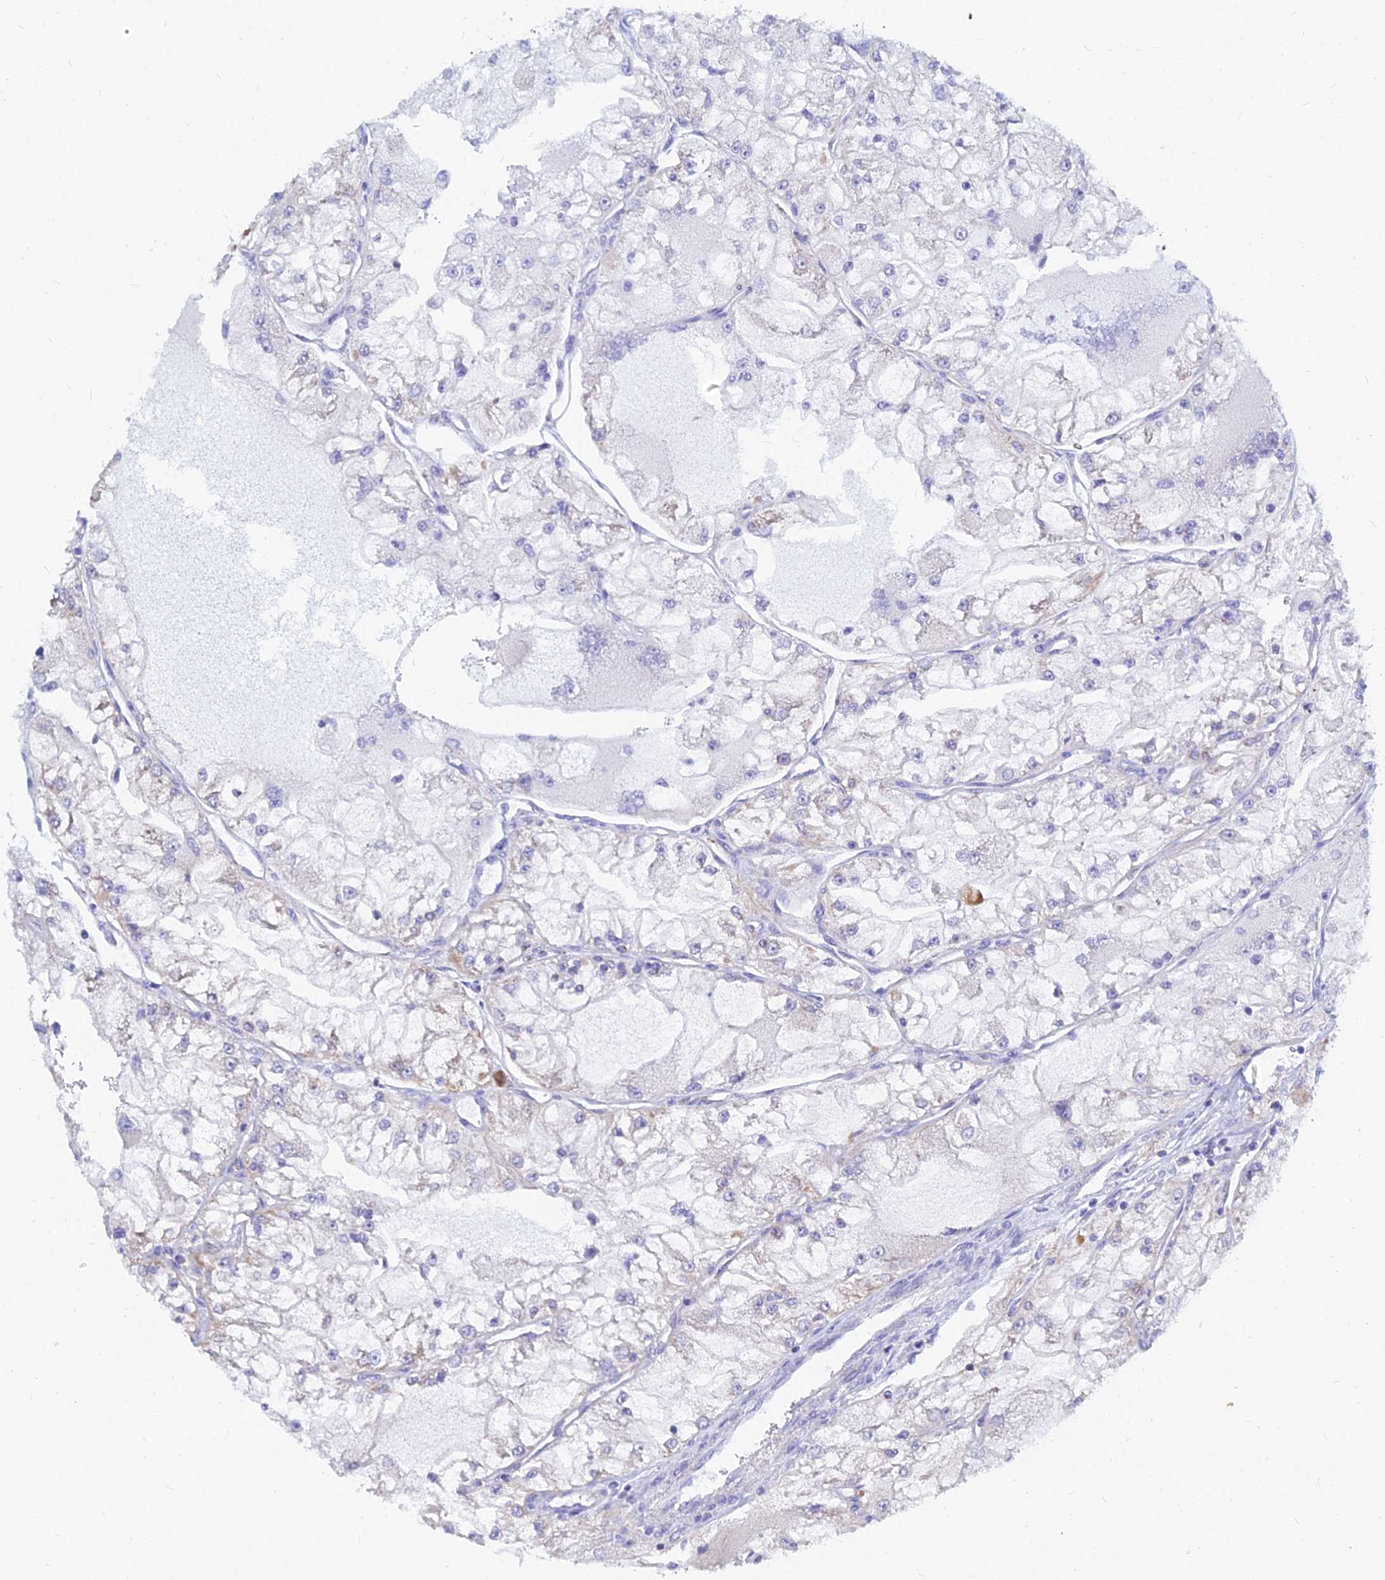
{"staining": {"intensity": "negative", "quantity": "none", "location": "none"}, "tissue": "renal cancer", "cell_type": "Tumor cells", "image_type": "cancer", "snomed": [{"axis": "morphology", "description": "Adenocarcinoma, NOS"}, {"axis": "topography", "description": "Kidney"}], "caption": "This is an immunohistochemistry (IHC) histopathology image of human renal adenocarcinoma. There is no staining in tumor cells.", "gene": "MGST1", "patient": {"sex": "female", "age": 72}}